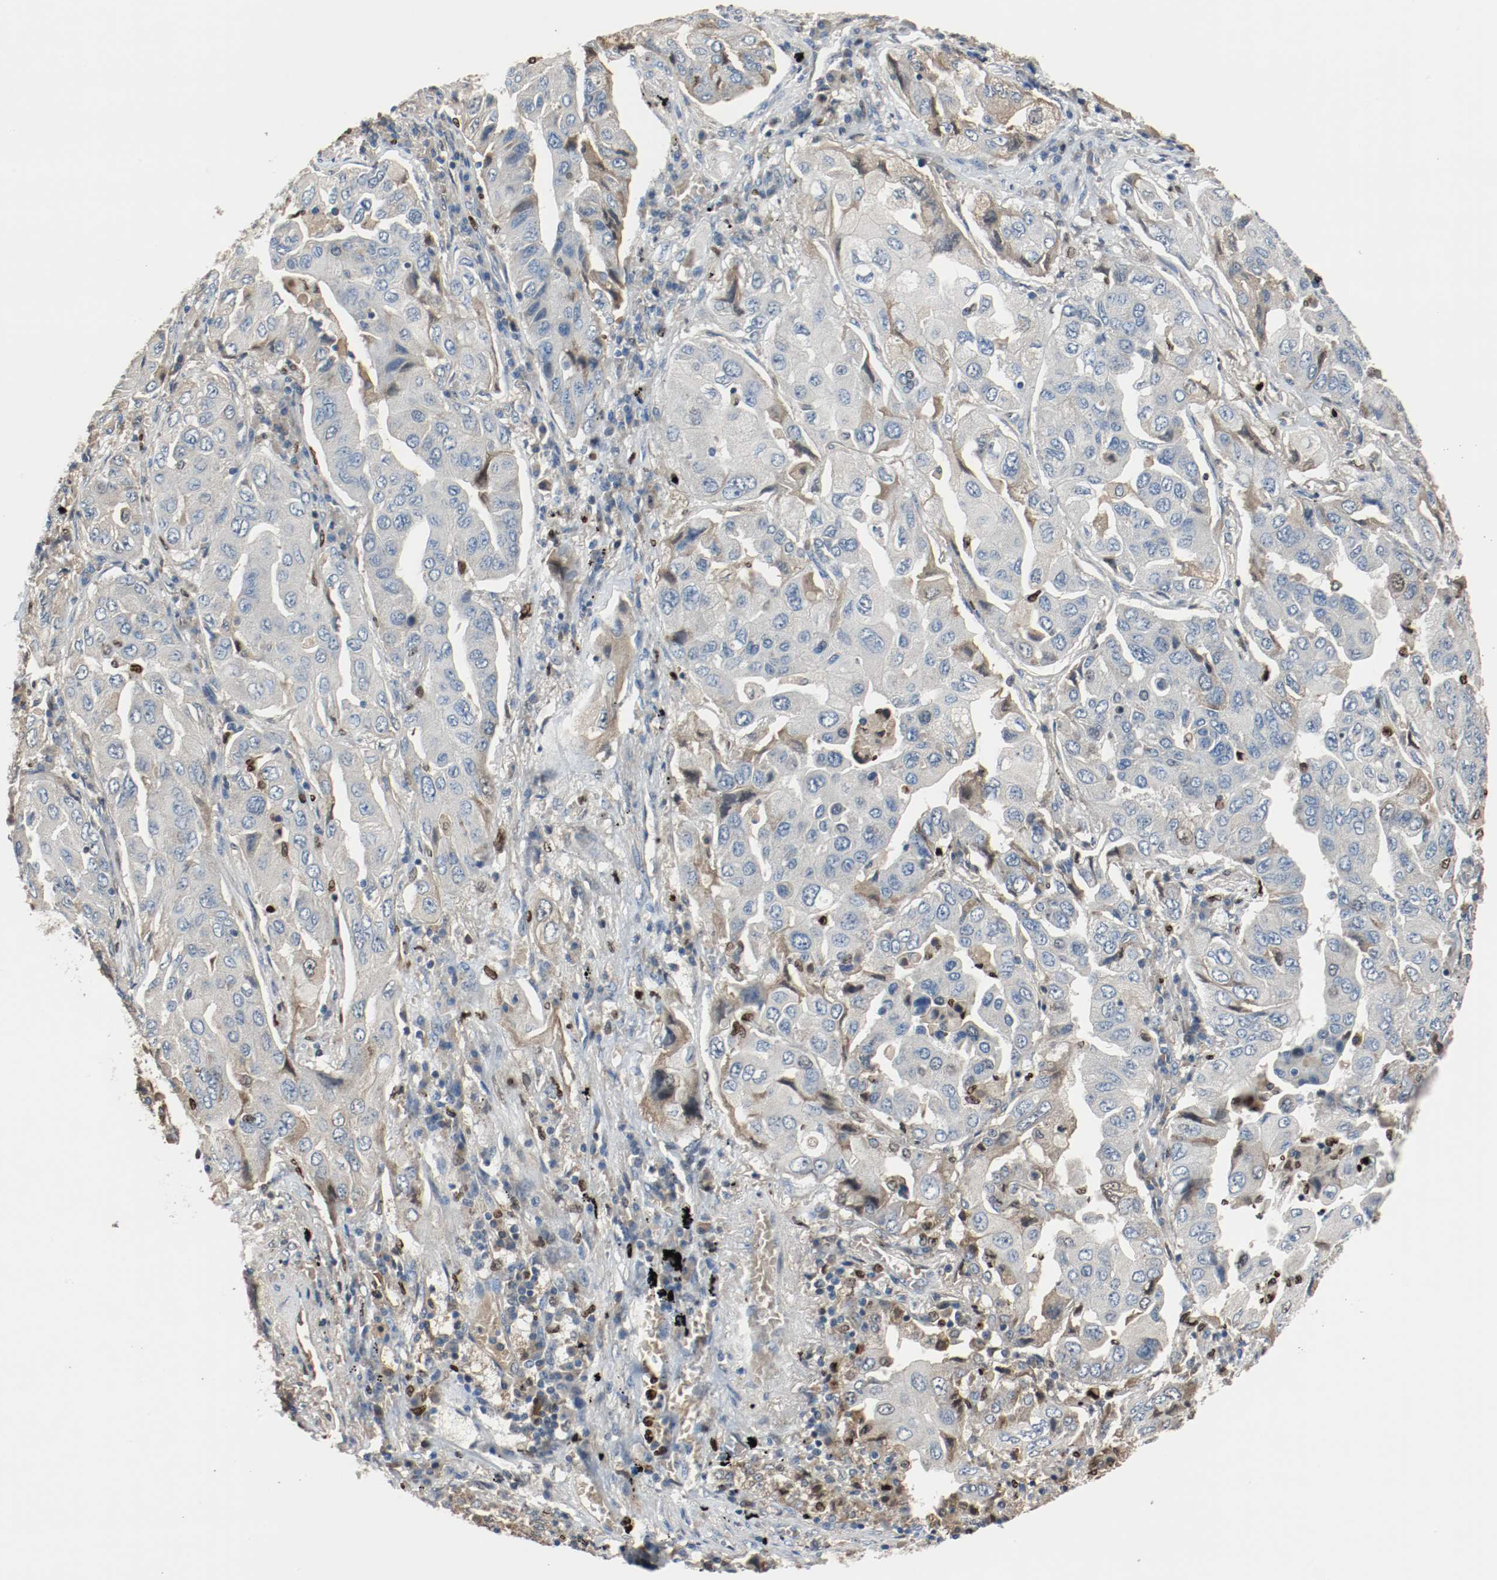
{"staining": {"intensity": "negative", "quantity": "none", "location": "none"}, "tissue": "lung cancer", "cell_type": "Tumor cells", "image_type": "cancer", "snomed": [{"axis": "morphology", "description": "Adenocarcinoma, NOS"}, {"axis": "topography", "description": "Lung"}], "caption": "Immunohistochemistry image of neoplastic tissue: lung cancer stained with DAB shows no significant protein expression in tumor cells.", "gene": "BLK", "patient": {"sex": "female", "age": 65}}